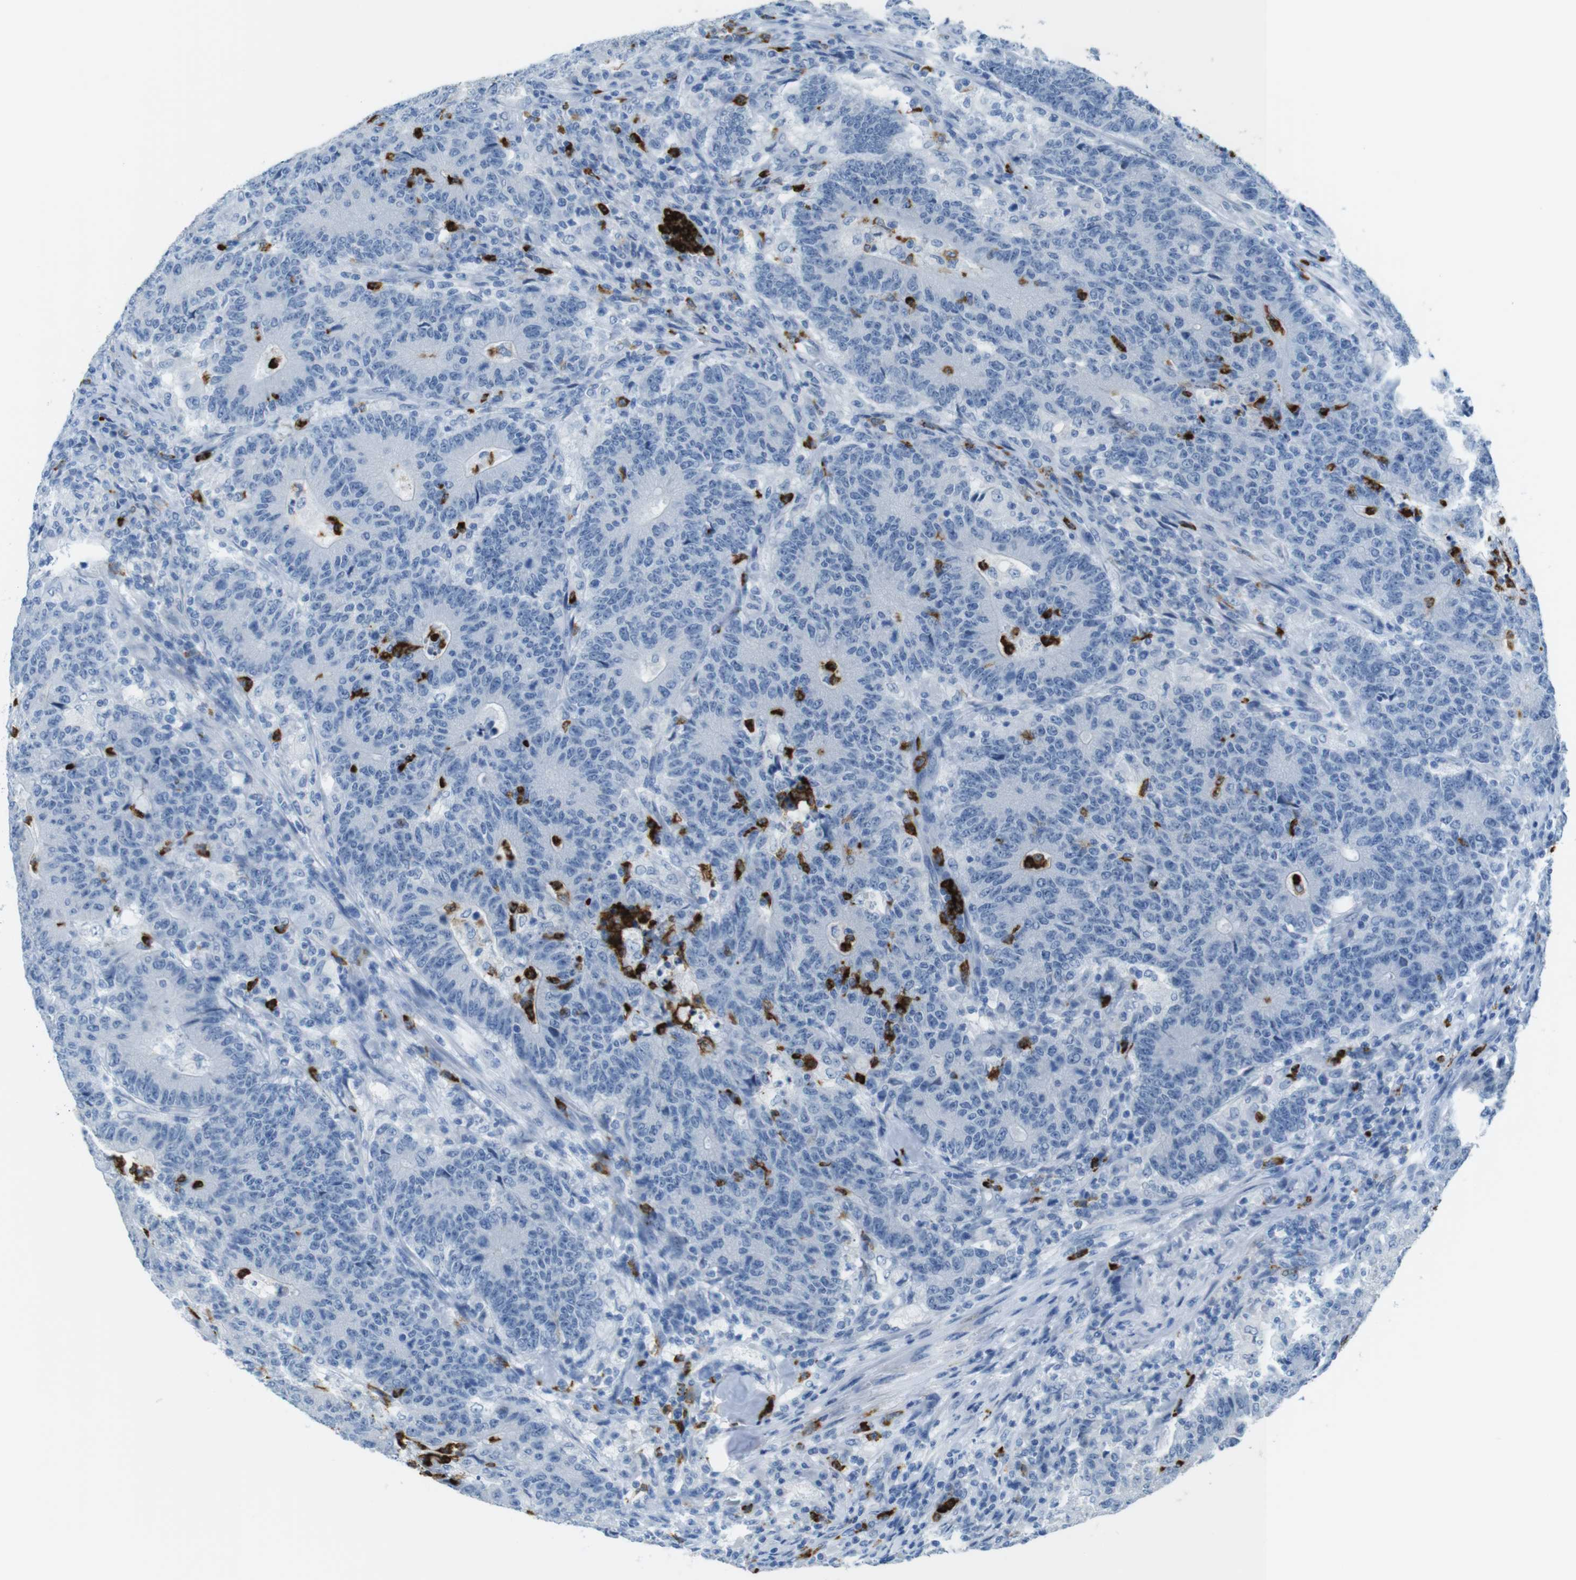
{"staining": {"intensity": "negative", "quantity": "none", "location": "none"}, "tissue": "colorectal cancer", "cell_type": "Tumor cells", "image_type": "cancer", "snomed": [{"axis": "morphology", "description": "Normal tissue, NOS"}, {"axis": "morphology", "description": "Adenocarcinoma, NOS"}, {"axis": "topography", "description": "Colon"}], "caption": "Human colorectal cancer (adenocarcinoma) stained for a protein using immunohistochemistry (IHC) displays no expression in tumor cells.", "gene": "MCEMP1", "patient": {"sex": "female", "age": 75}}